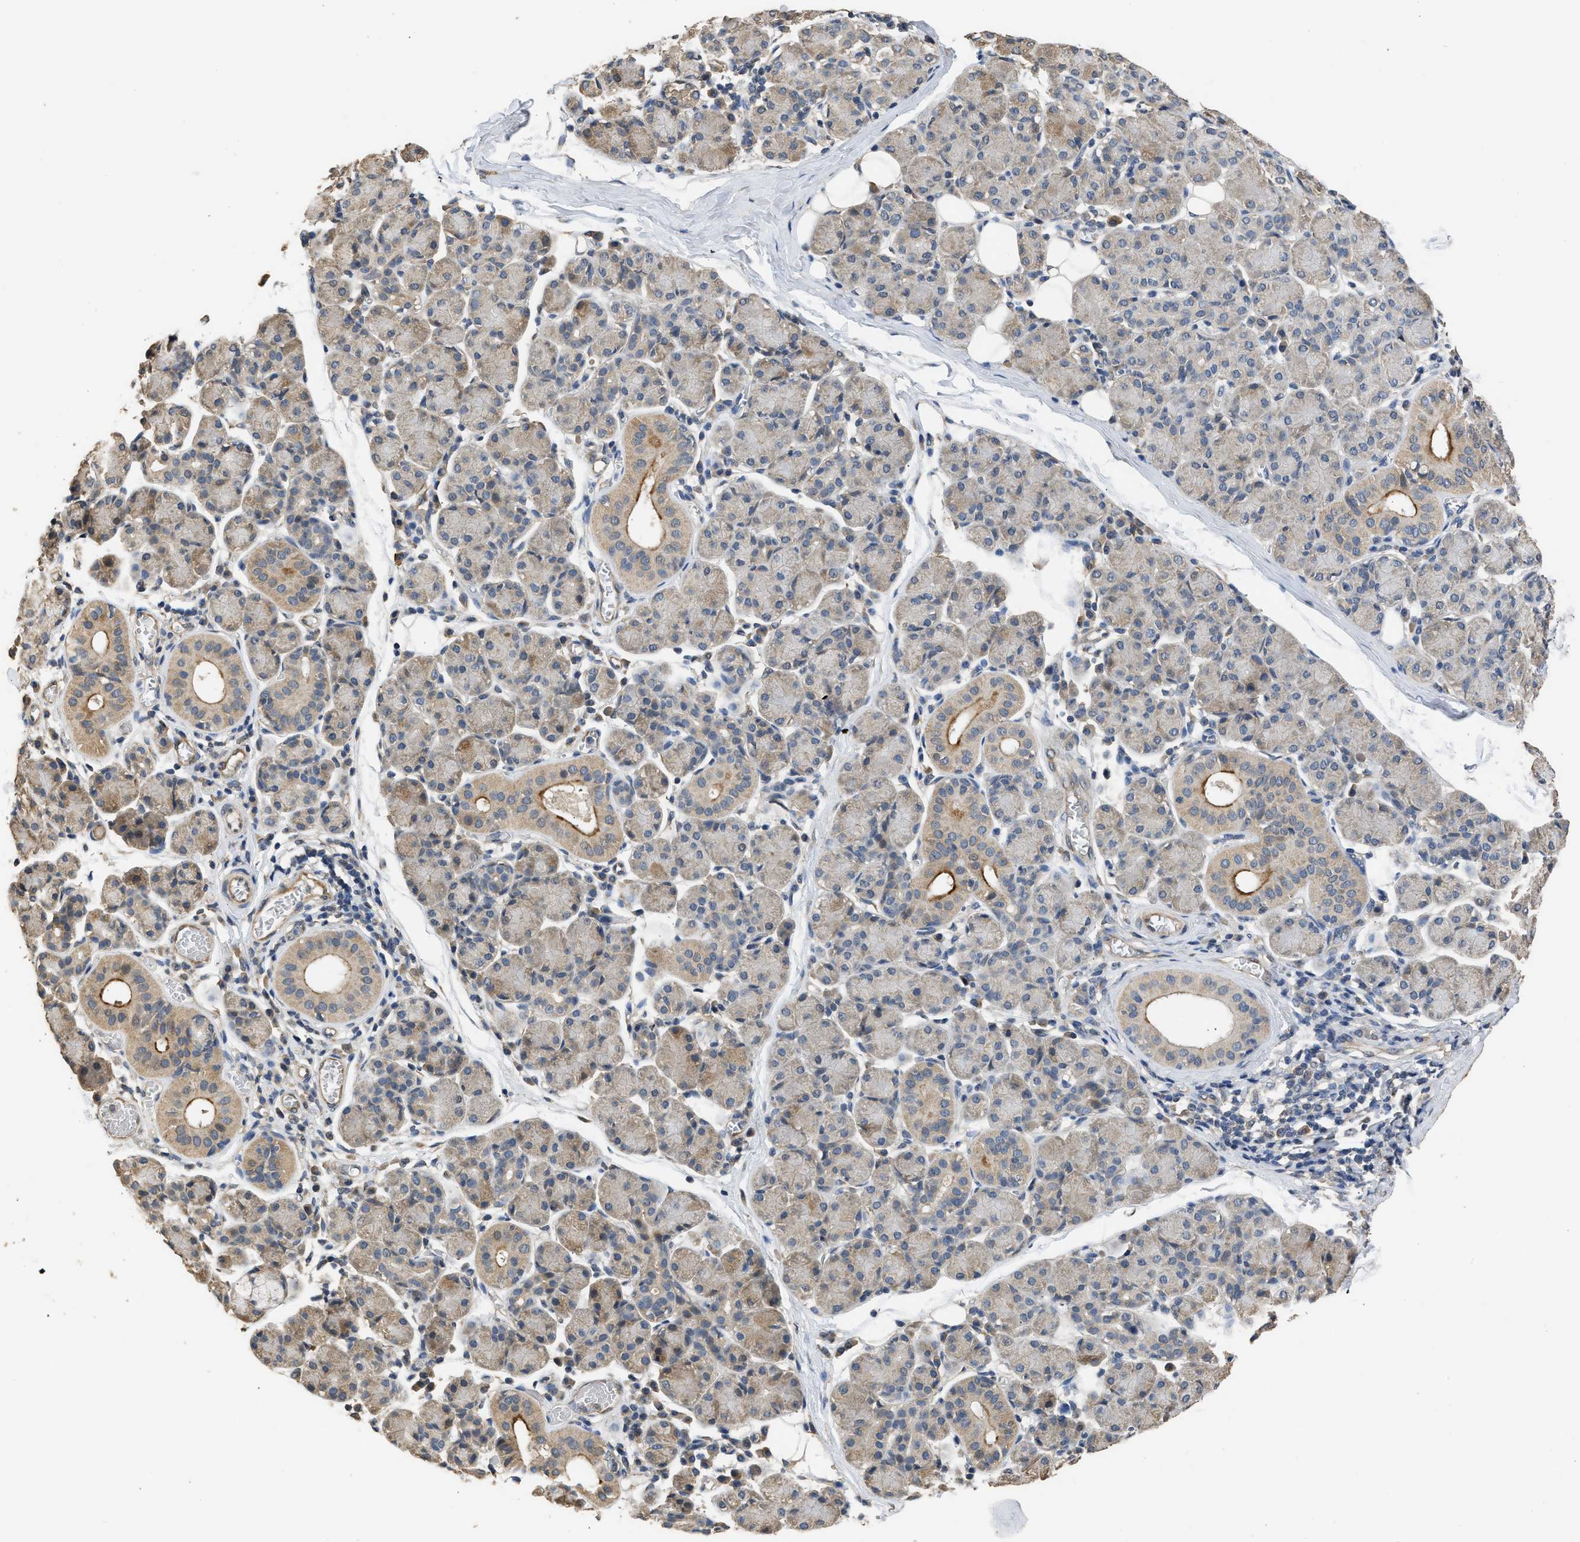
{"staining": {"intensity": "moderate", "quantity": "25%-75%", "location": "cytoplasmic/membranous"}, "tissue": "salivary gland", "cell_type": "Glandular cells", "image_type": "normal", "snomed": [{"axis": "morphology", "description": "Normal tissue, NOS"}, {"axis": "morphology", "description": "Inflammation, NOS"}, {"axis": "topography", "description": "Lymph node"}, {"axis": "topography", "description": "Salivary gland"}], "caption": "Immunohistochemical staining of benign human salivary gland displays medium levels of moderate cytoplasmic/membranous positivity in about 25%-75% of glandular cells. The protein of interest is stained brown, and the nuclei are stained in blue (DAB (3,3'-diaminobenzidine) IHC with brightfield microscopy, high magnification).", "gene": "SPINT2", "patient": {"sex": "male", "age": 3}}